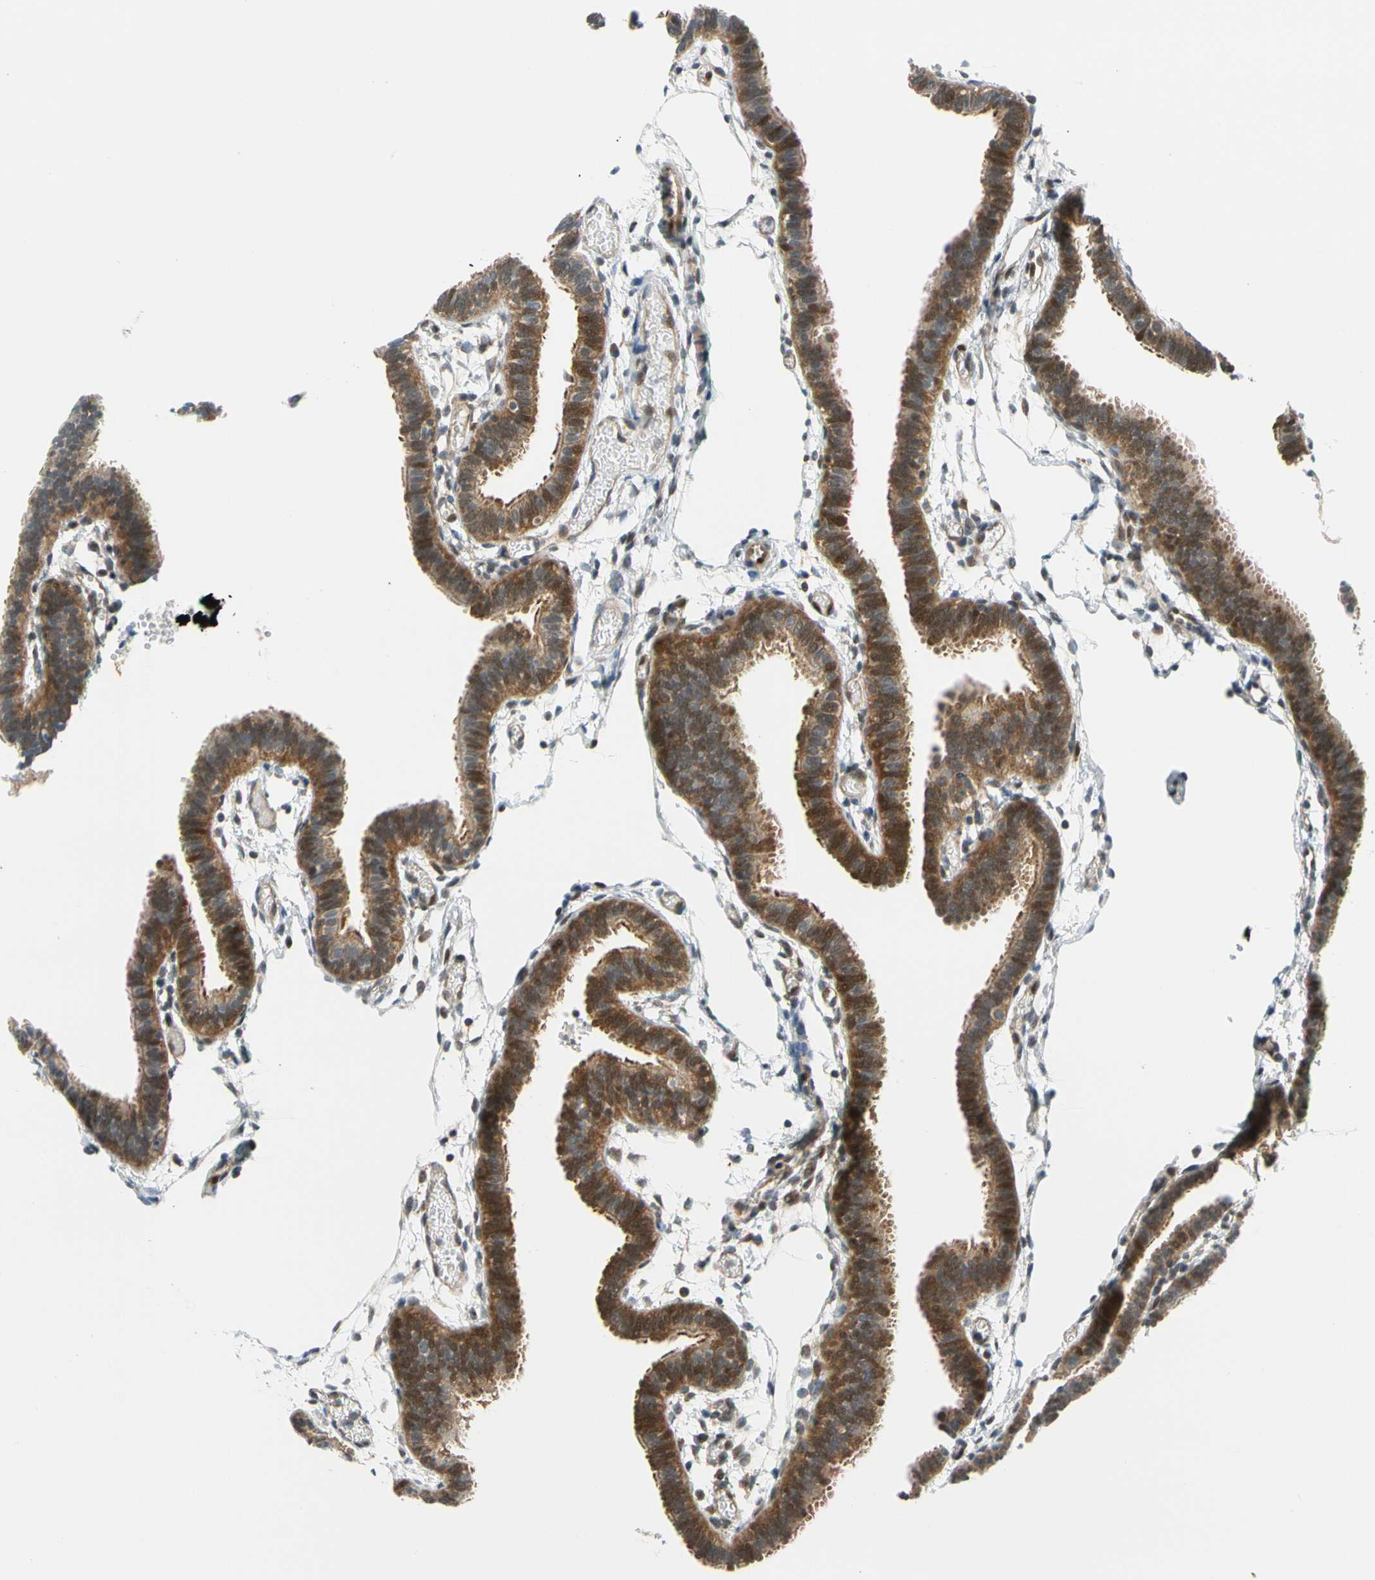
{"staining": {"intensity": "moderate", "quantity": ">75%", "location": "cytoplasmic/membranous,nuclear"}, "tissue": "fallopian tube", "cell_type": "Glandular cells", "image_type": "normal", "snomed": [{"axis": "morphology", "description": "Normal tissue, NOS"}, {"axis": "topography", "description": "Fallopian tube"}], "caption": "Brown immunohistochemical staining in benign human fallopian tube reveals moderate cytoplasmic/membranous,nuclear positivity in about >75% of glandular cells. The protein of interest is stained brown, and the nuclei are stained in blue (DAB IHC with brightfield microscopy, high magnification).", "gene": "MAPK9", "patient": {"sex": "female", "age": 29}}